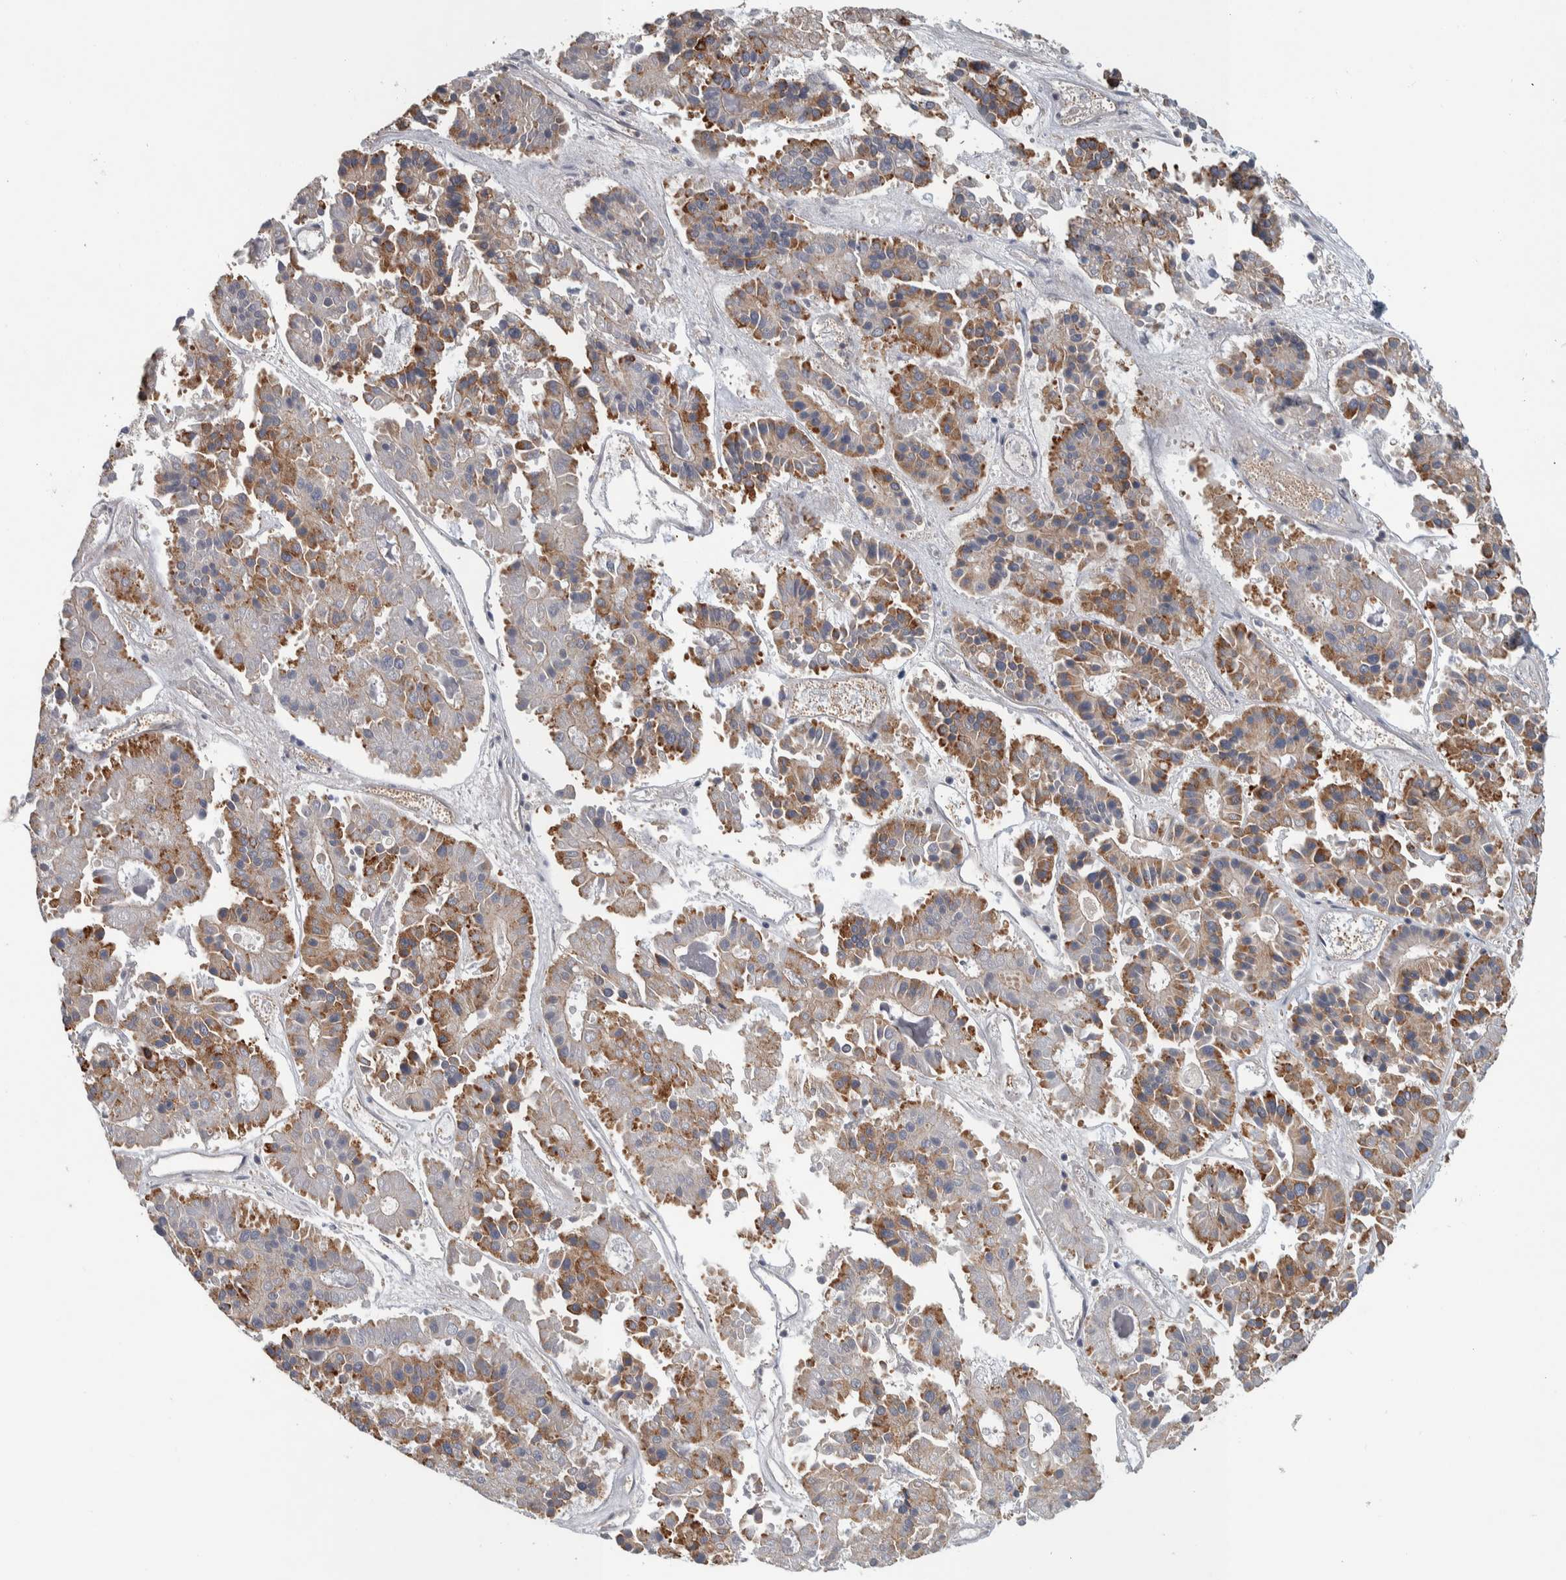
{"staining": {"intensity": "moderate", "quantity": ">75%", "location": "cytoplasmic/membranous"}, "tissue": "pancreatic cancer", "cell_type": "Tumor cells", "image_type": "cancer", "snomed": [{"axis": "morphology", "description": "Adenocarcinoma, NOS"}, {"axis": "topography", "description": "Pancreas"}], "caption": "Moderate cytoplasmic/membranous positivity for a protein is identified in approximately >75% of tumor cells of pancreatic cancer using immunohistochemistry.", "gene": "TBC1D31", "patient": {"sex": "male", "age": 50}}